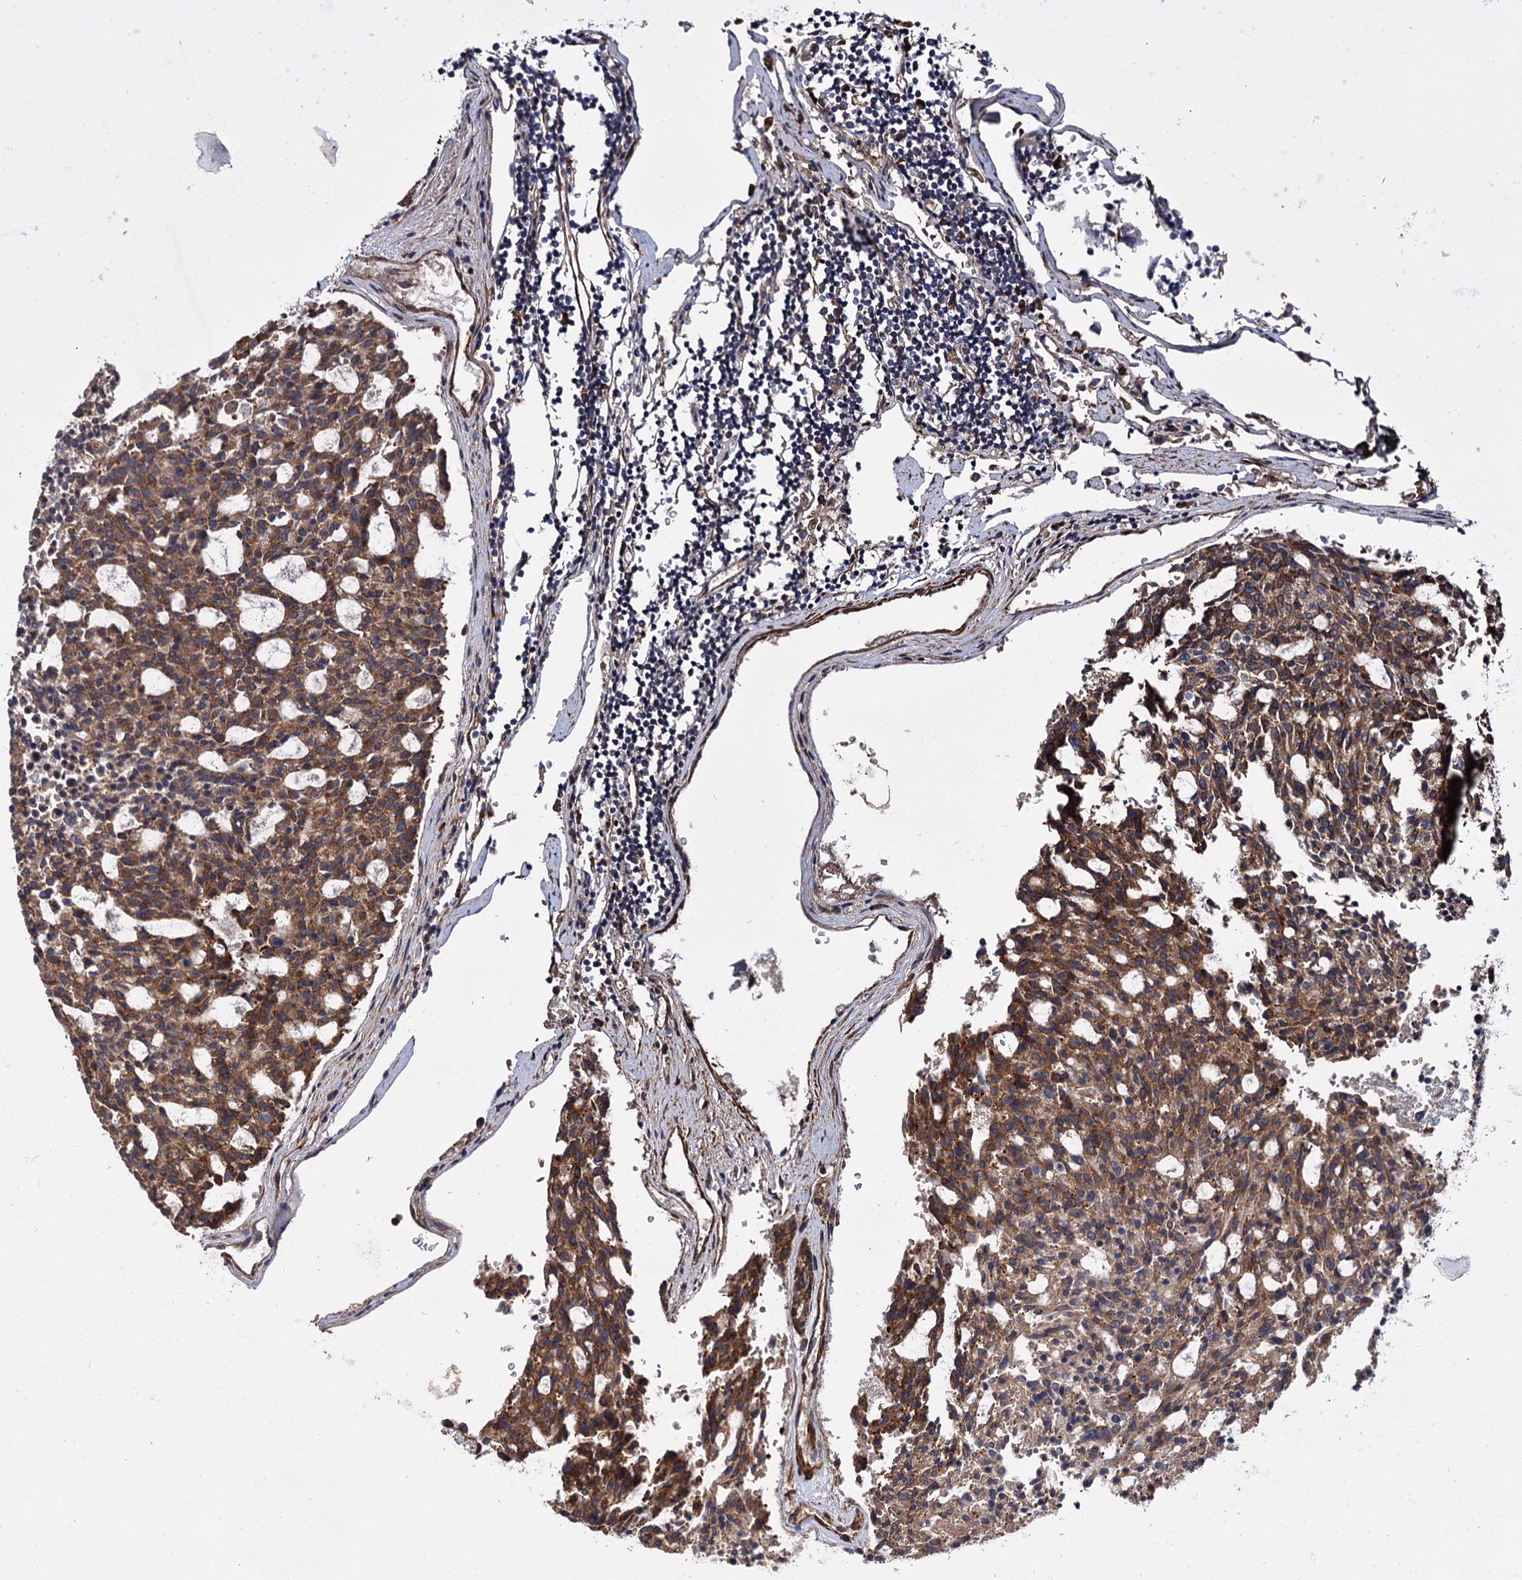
{"staining": {"intensity": "moderate", "quantity": ">75%", "location": "cytoplasmic/membranous"}, "tissue": "carcinoid", "cell_type": "Tumor cells", "image_type": "cancer", "snomed": [{"axis": "morphology", "description": "Carcinoid, malignant, NOS"}, {"axis": "topography", "description": "Pancreas"}], "caption": "The histopathology image reveals staining of malignant carcinoid, revealing moderate cytoplasmic/membranous protein expression (brown color) within tumor cells.", "gene": "ISM2", "patient": {"sex": "female", "age": 54}}